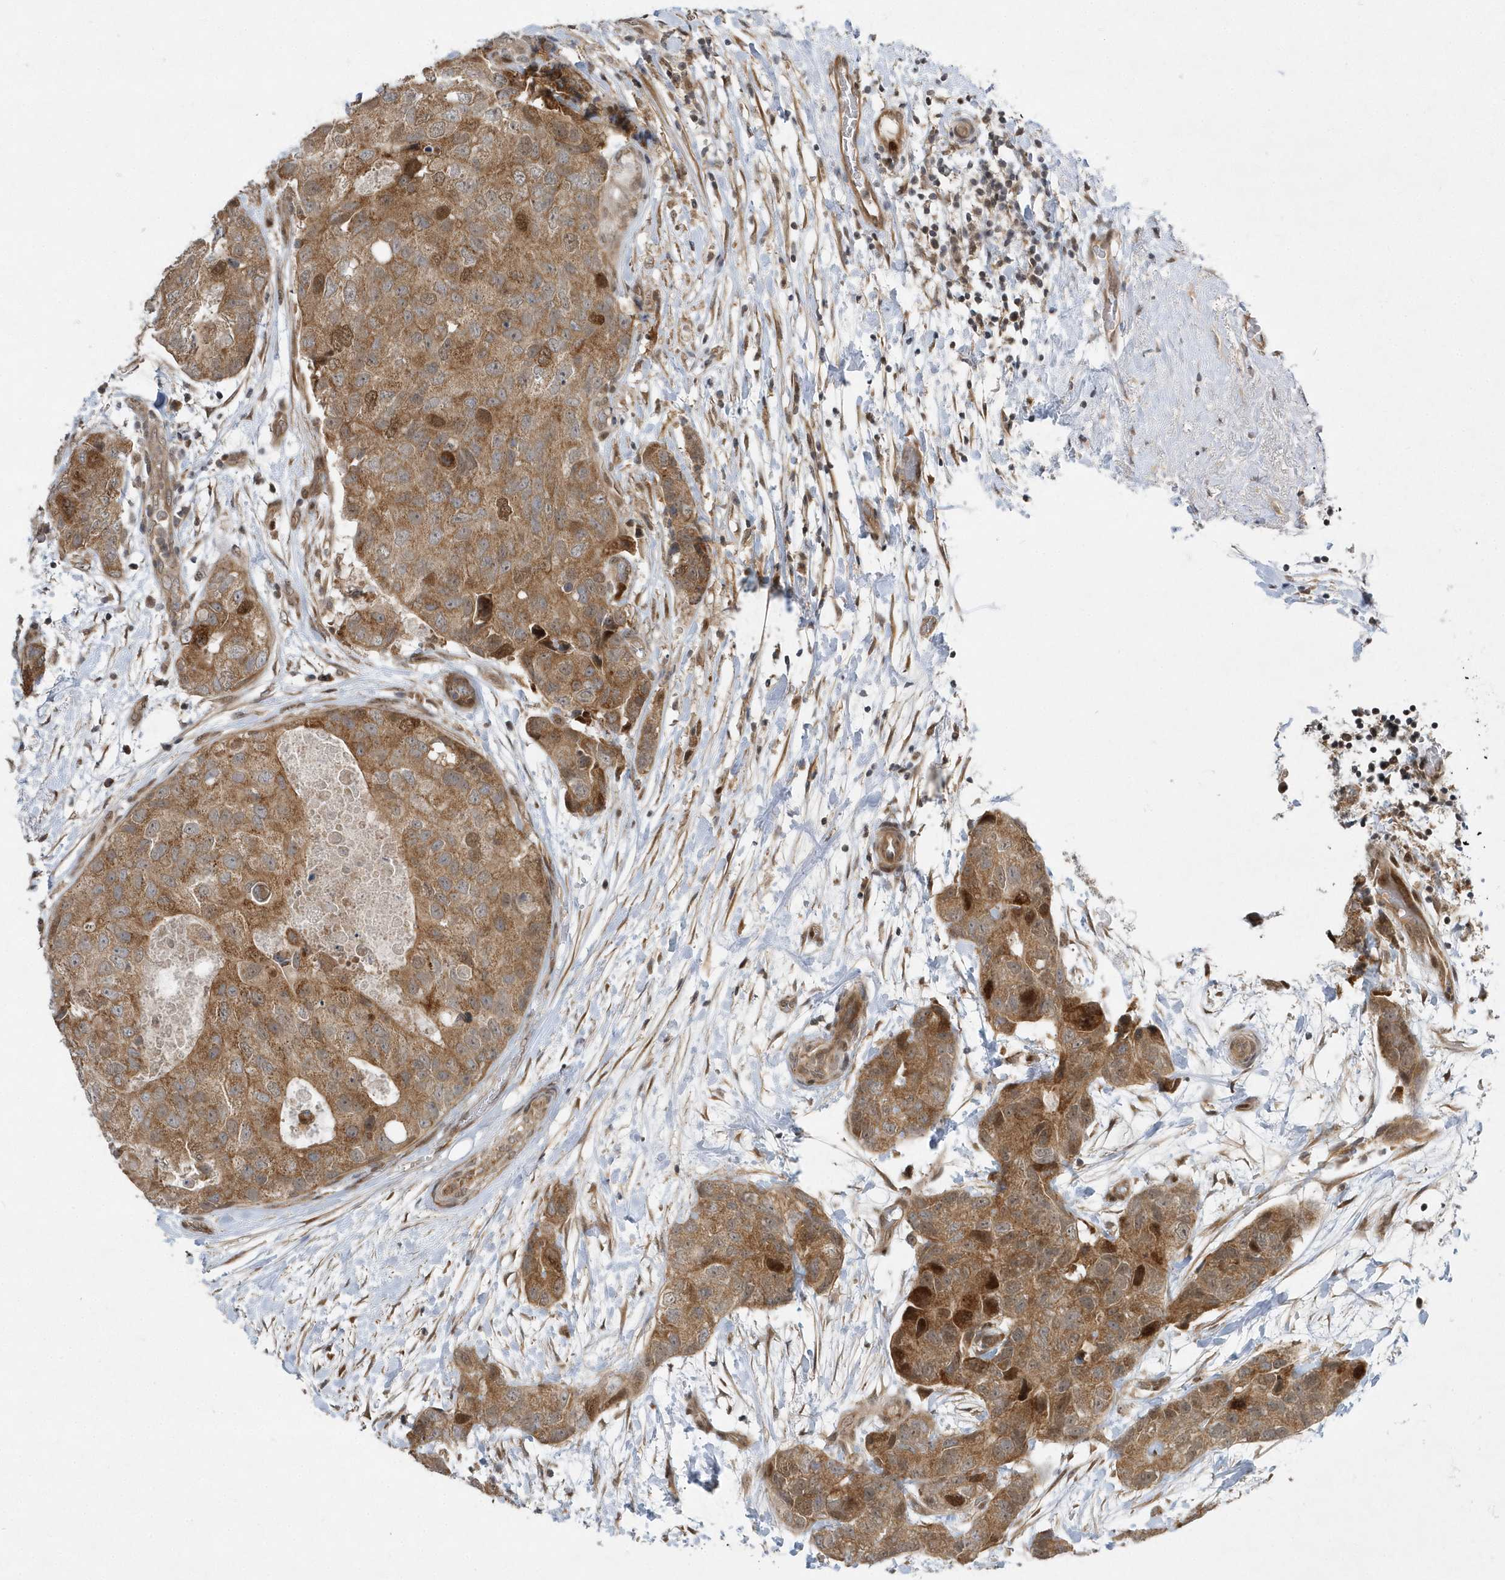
{"staining": {"intensity": "moderate", "quantity": ">75%", "location": "cytoplasmic/membranous,nuclear"}, "tissue": "breast cancer", "cell_type": "Tumor cells", "image_type": "cancer", "snomed": [{"axis": "morphology", "description": "Duct carcinoma"}, {"axis": "topography", "description": "Breast"}], "caption": "Breast cancer stained with a brown dye displays moderate cytoplasmic/membranous and nuclear positive positivity in about >75% of tumor cells.", "gene": "MXI1", "patient": {"sex": "female", "age": 62}}